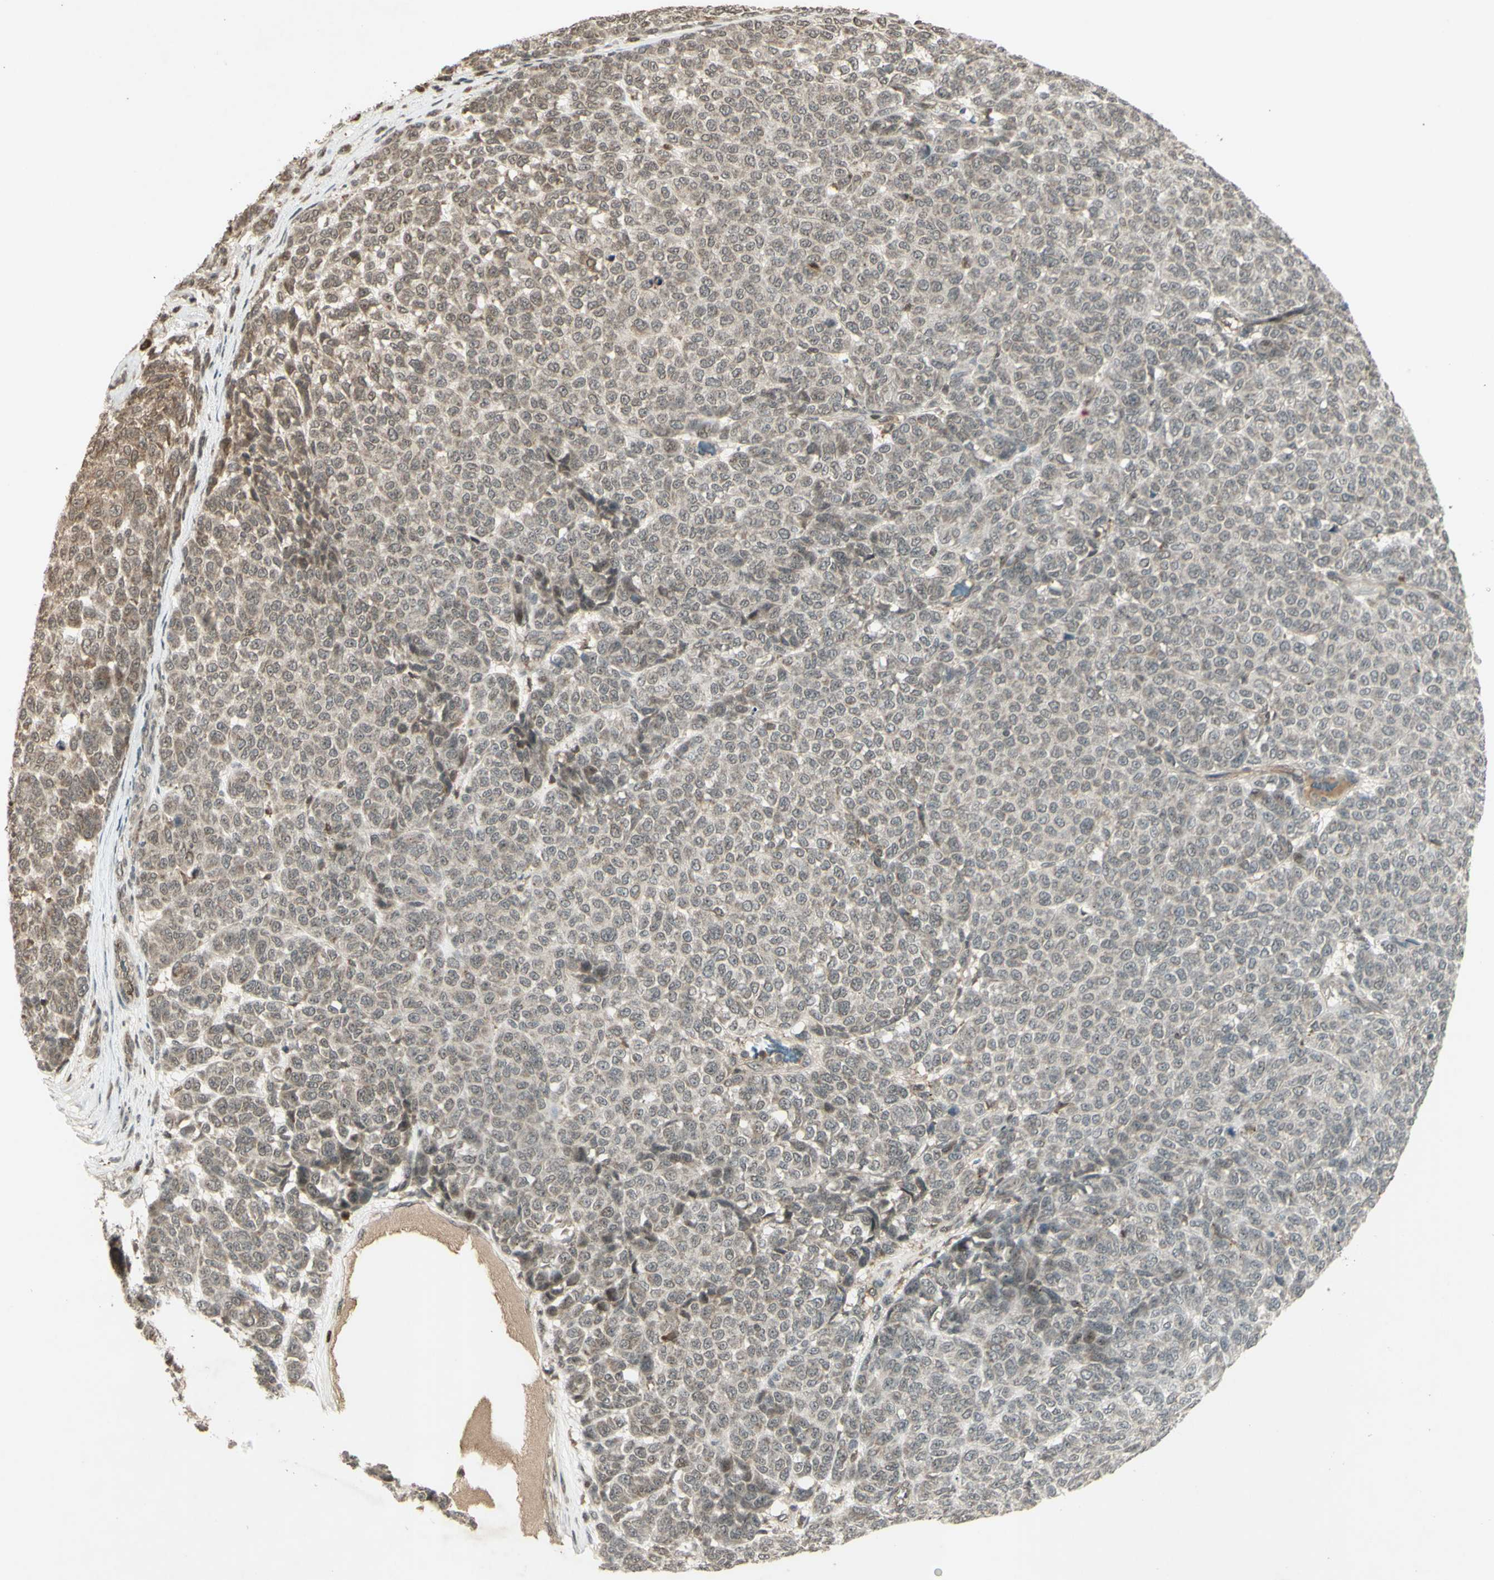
{"staining": {"intensity": "weak", "quantity": "25%-75%", "location": "cytoplasmic/membranous"}, "tissue": "melanoma", "cell_type": "Tumor cells", "image_type": "cancer", "snomed": [{"axis": "morphology", "description": "Malignant melanoma, NOS"}, {"axis": "topography", "description": "Skin"}], "caption": "Protein expression analysis of melanoma exhibits weak cytoplasmic/membranous expression in approximately 25%-75% of tumor cells.", "gene": "BLNK", "patient": {"sex": "male", "age": 59}}